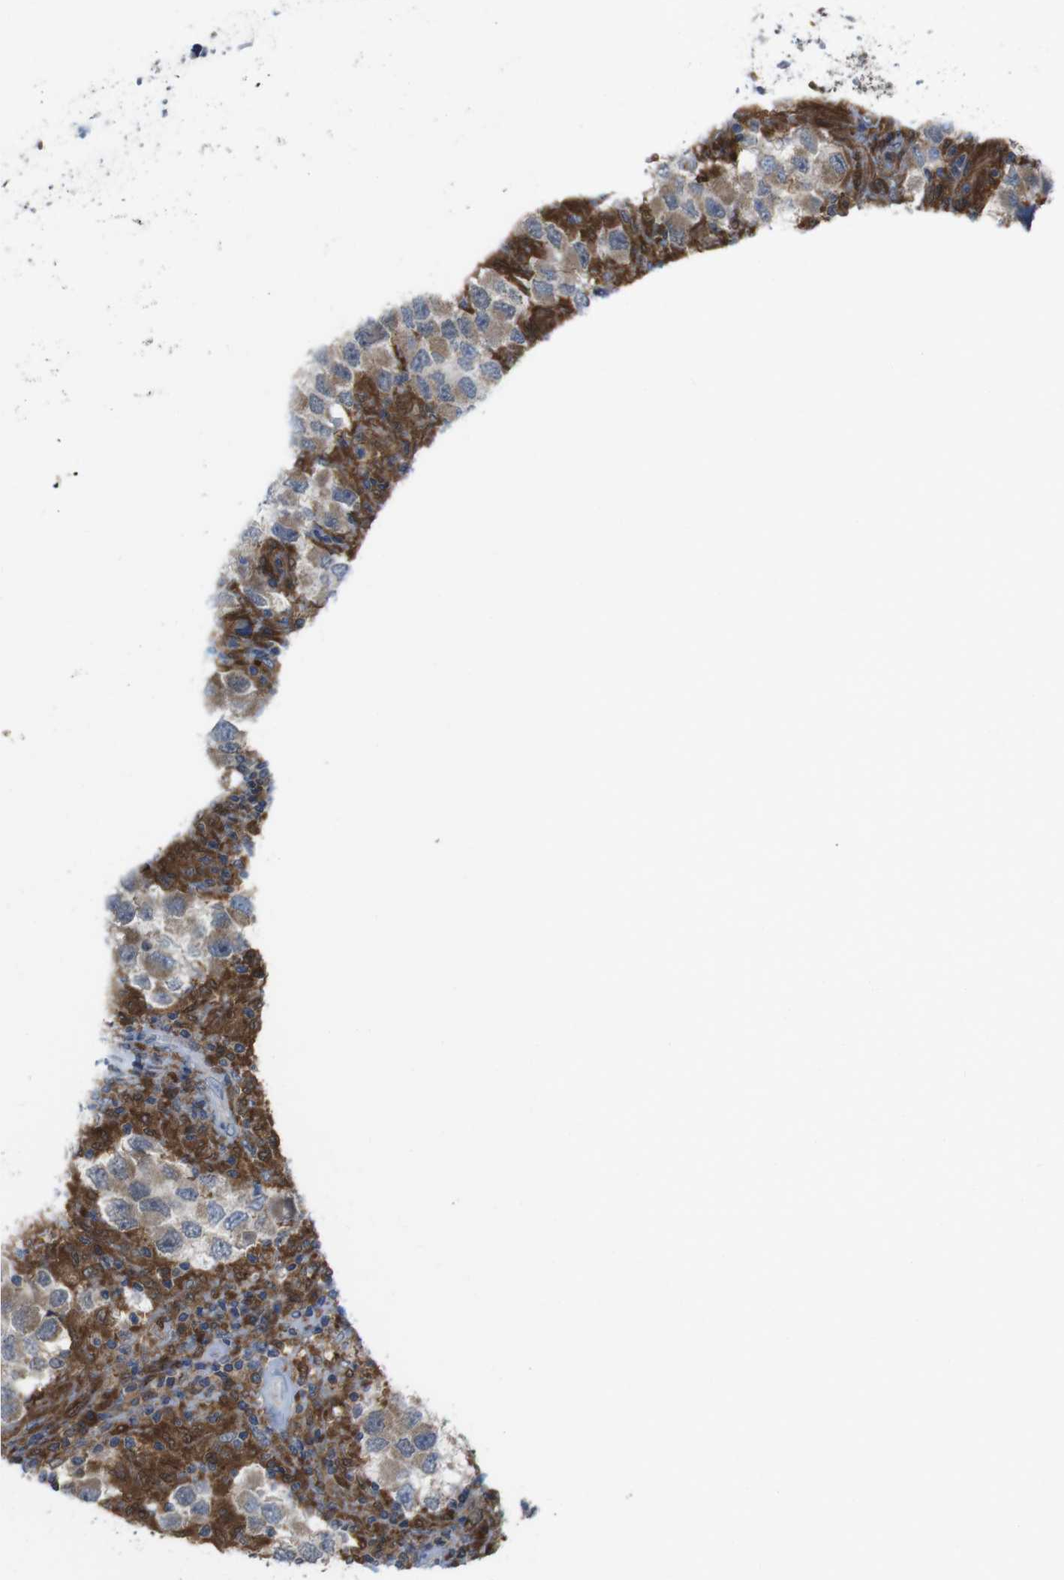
{"staining": {"intensity": "weak", "quantity": "25%-75%", "location": "cytoplasmic/membranous"}, "tissue": "testis cancer", "cell_type": "Tumor cells", "image_type": "cancer", "snomed": [{"axis": "morphology", "description": "Carcinoma, Embryonal, NOS"}, {"axis": "topography", "description": "Testis"}], "caption": "Testis cancer was stained to show a protein in brown. There is low levels of weak cytoplasmic/membranous expression in about 25%-75% of tumor cells. Nuclei are stained in blue.", "gene": "PRKCD", "patient": {"sex": "male", "age": 21}}